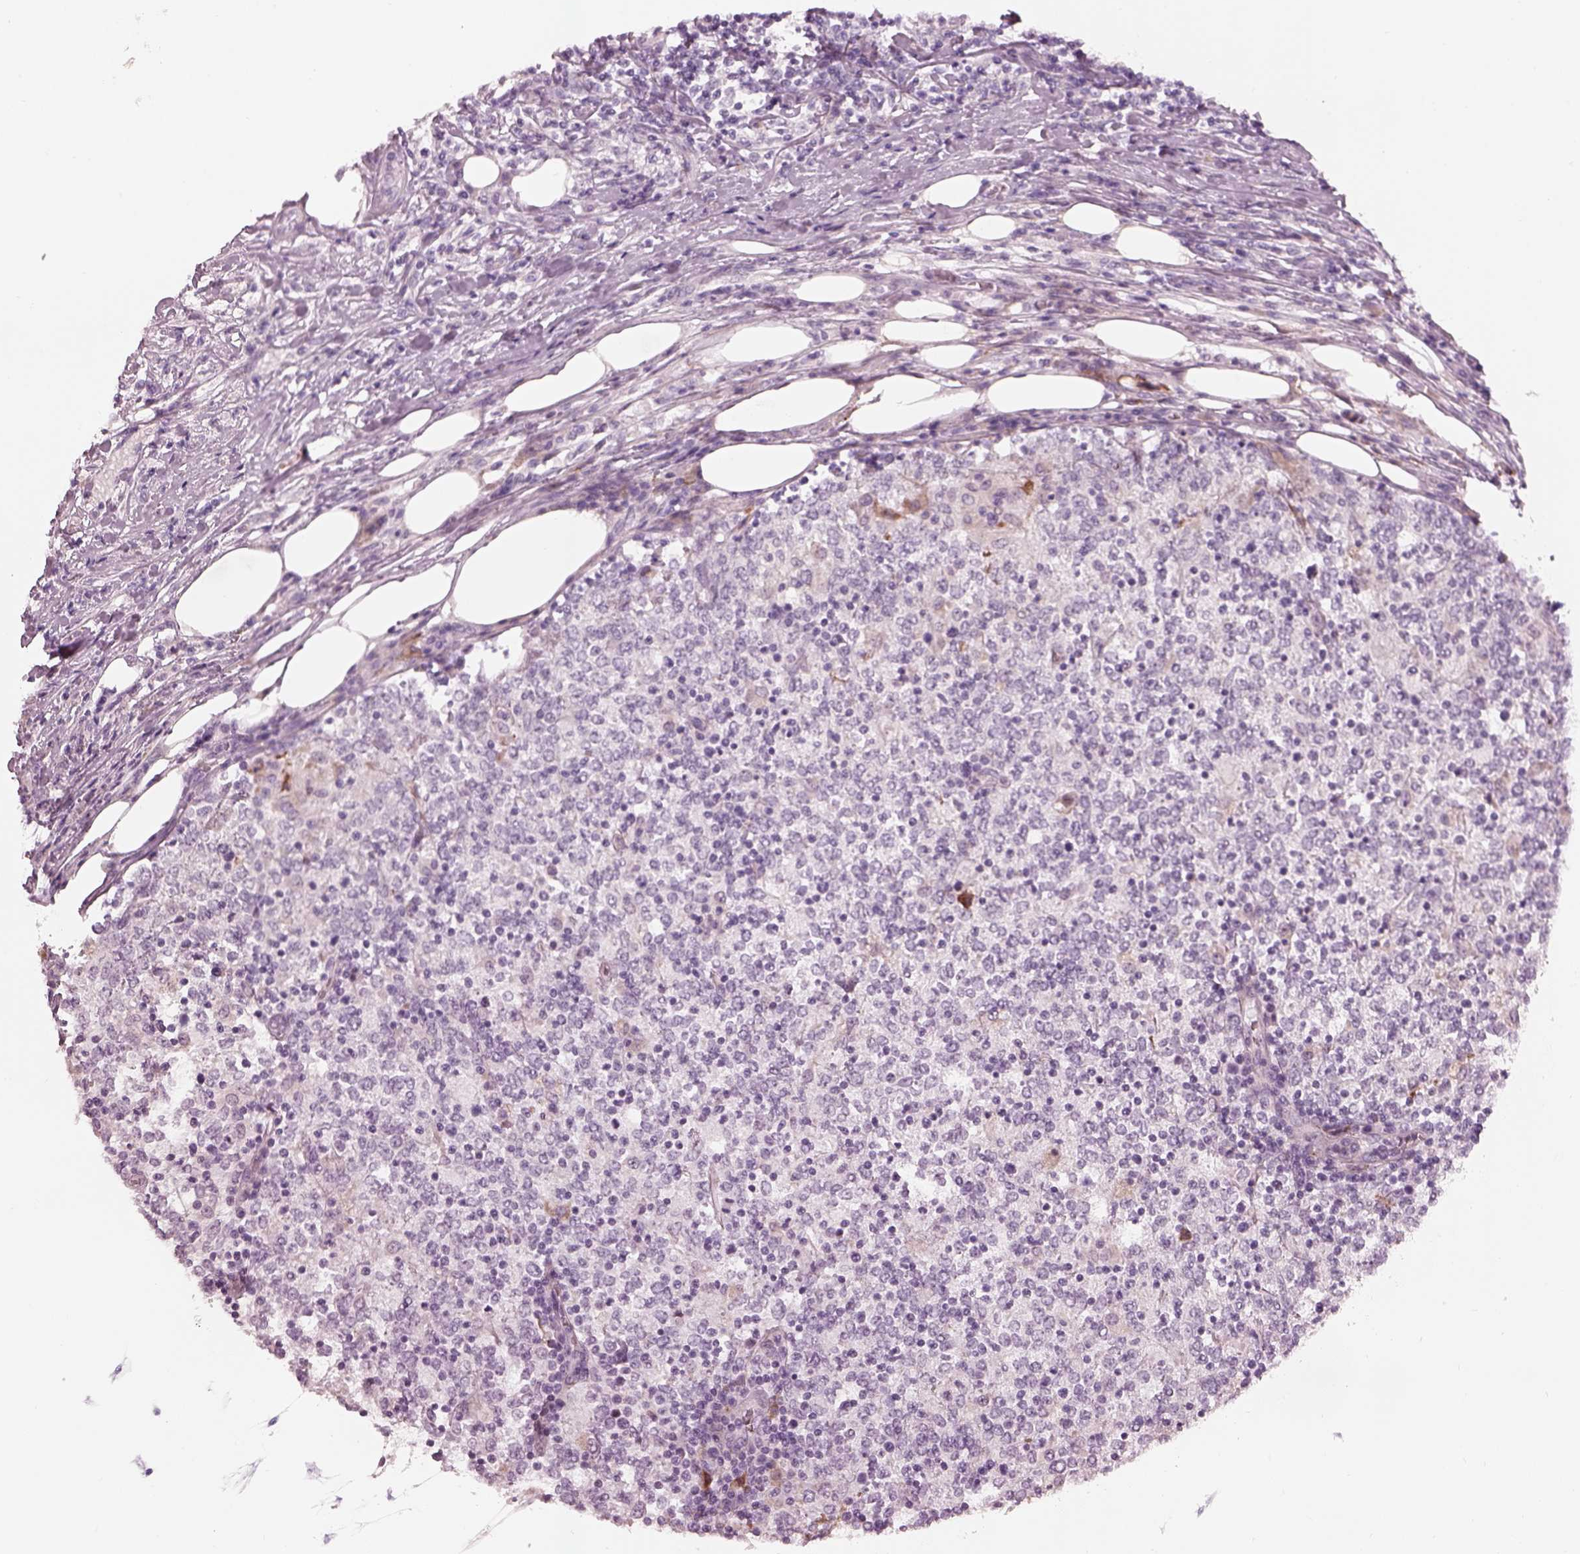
{"staining": {"intensity": "negative", "quantity": "none", "location": "none"}, "tissue": "lymphoma", "cell_type": "Tumor cells", "image_type": "cancer", "snomed": [{"axis": "morphology", "description": "Malignant lymphoma, non-Hodgkin's type, High grade"}, {"axis": "topography", "description": "Lymph node"}], "caption": "An immunohistochemistry (IHC) micrograph of malignant lymphoma, non-Hodgkin's type (high-grade) is shown. There is no staining in tumor cells of malignant lymphoma, non-Hodgkin's type (high-grade). (Immunohistochemistry (ihc), brightfield microscopy, high magnification).", "gene": "CADM2", "patient": {"sex": "female", "age": 84}}